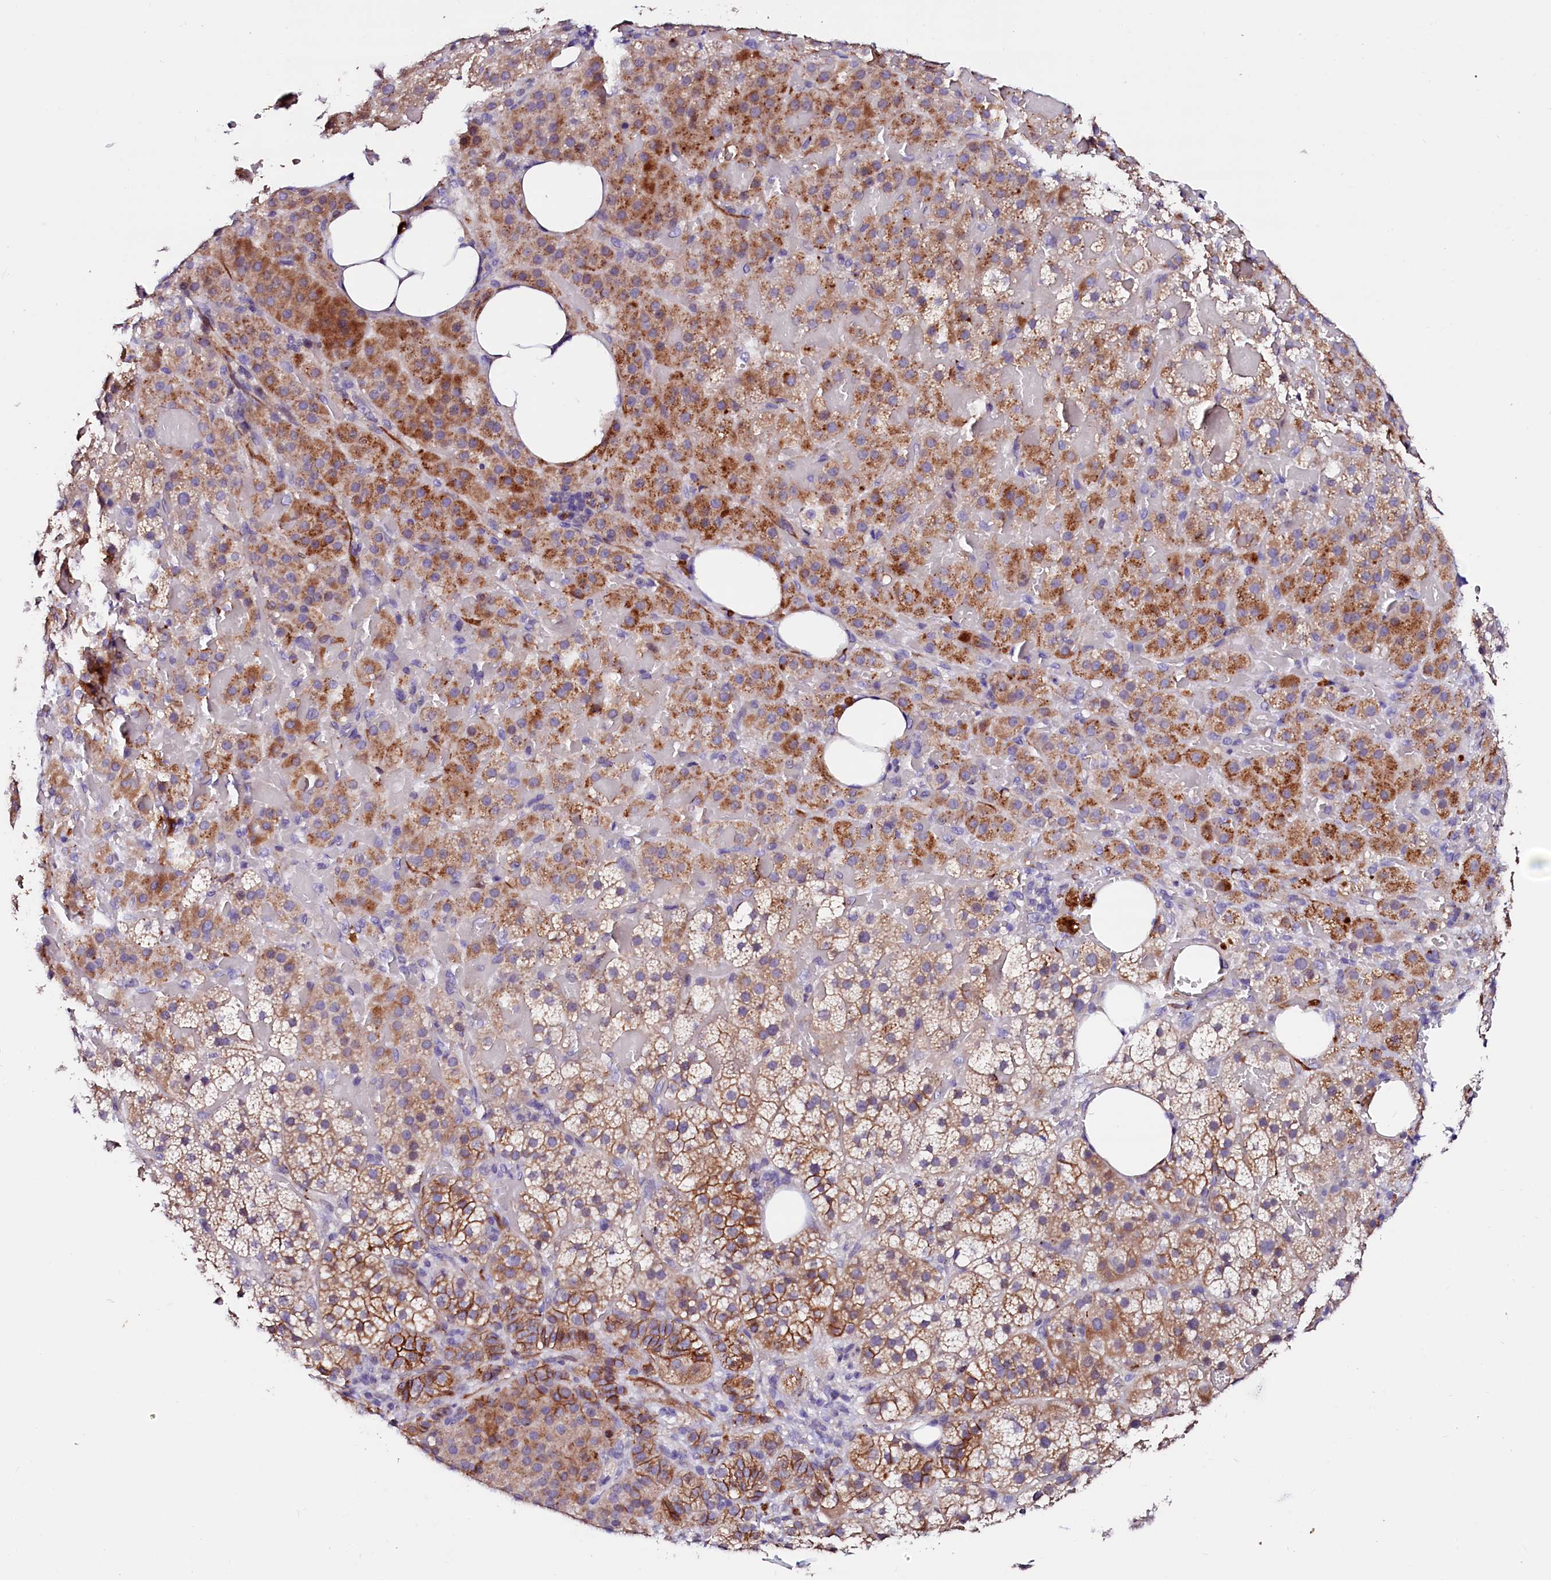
{"staining": {"intensity": "strong", "quantity": "25%-75%", "location": "cytoplasmic/membranous"}, "tissue": "adrenal gland", "cell_type": "Glandular cells", "image_type": "normal", "snomed": [{"axis": "morphology", "description": "Normal tissue, NOS"}, {"axis": "topography", "description": "Adrenal gland"}], "caption": "A micrograph of human adrenal gland stained for a protein displays strong cytoplasmic/membranous brown staining in glandular cells. (DAB IHC with brightfield microscopy, high magnification).", "gene": "NALF1", "patient": {"sex": "female", "age": 59}}